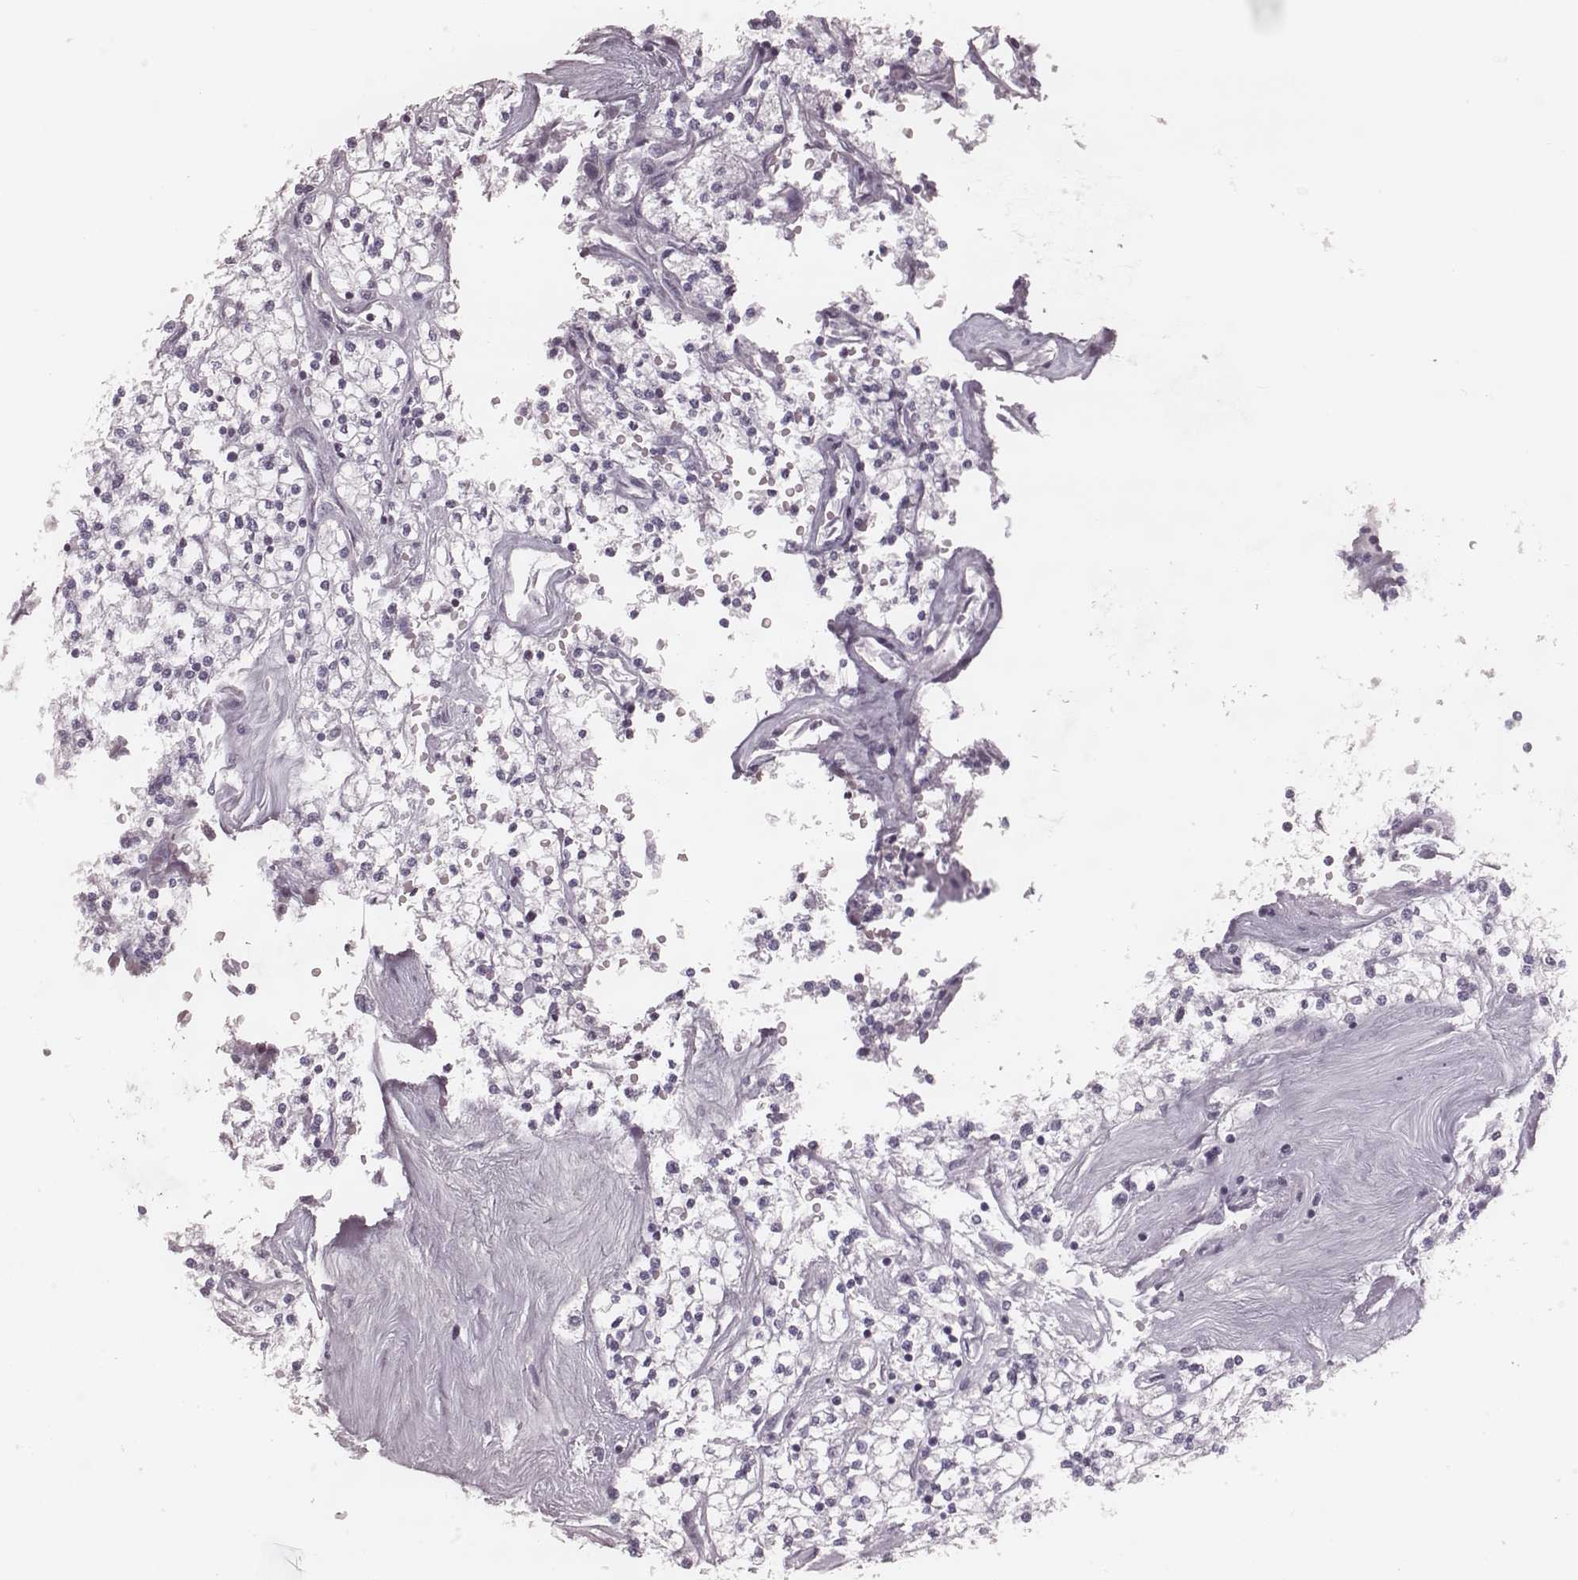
{"staining": {"intensity": "negative", "quantity": "none", "location": "none"}, "tissue": "renal cancer", "cell_type": "Tumor cells", "image_type": "cancer", "snomed": [{"axis": "morphology", "description": "Adenocarcinoma, NOS"}, {"axis": "topography", "description": "Kidney"}], "caption": "An IHC image of renal cancer is shown. There is no staining in tumor cells of renal cancer.", "gene": "KRT74", "patient": {"sex": "male", "age": 80}}